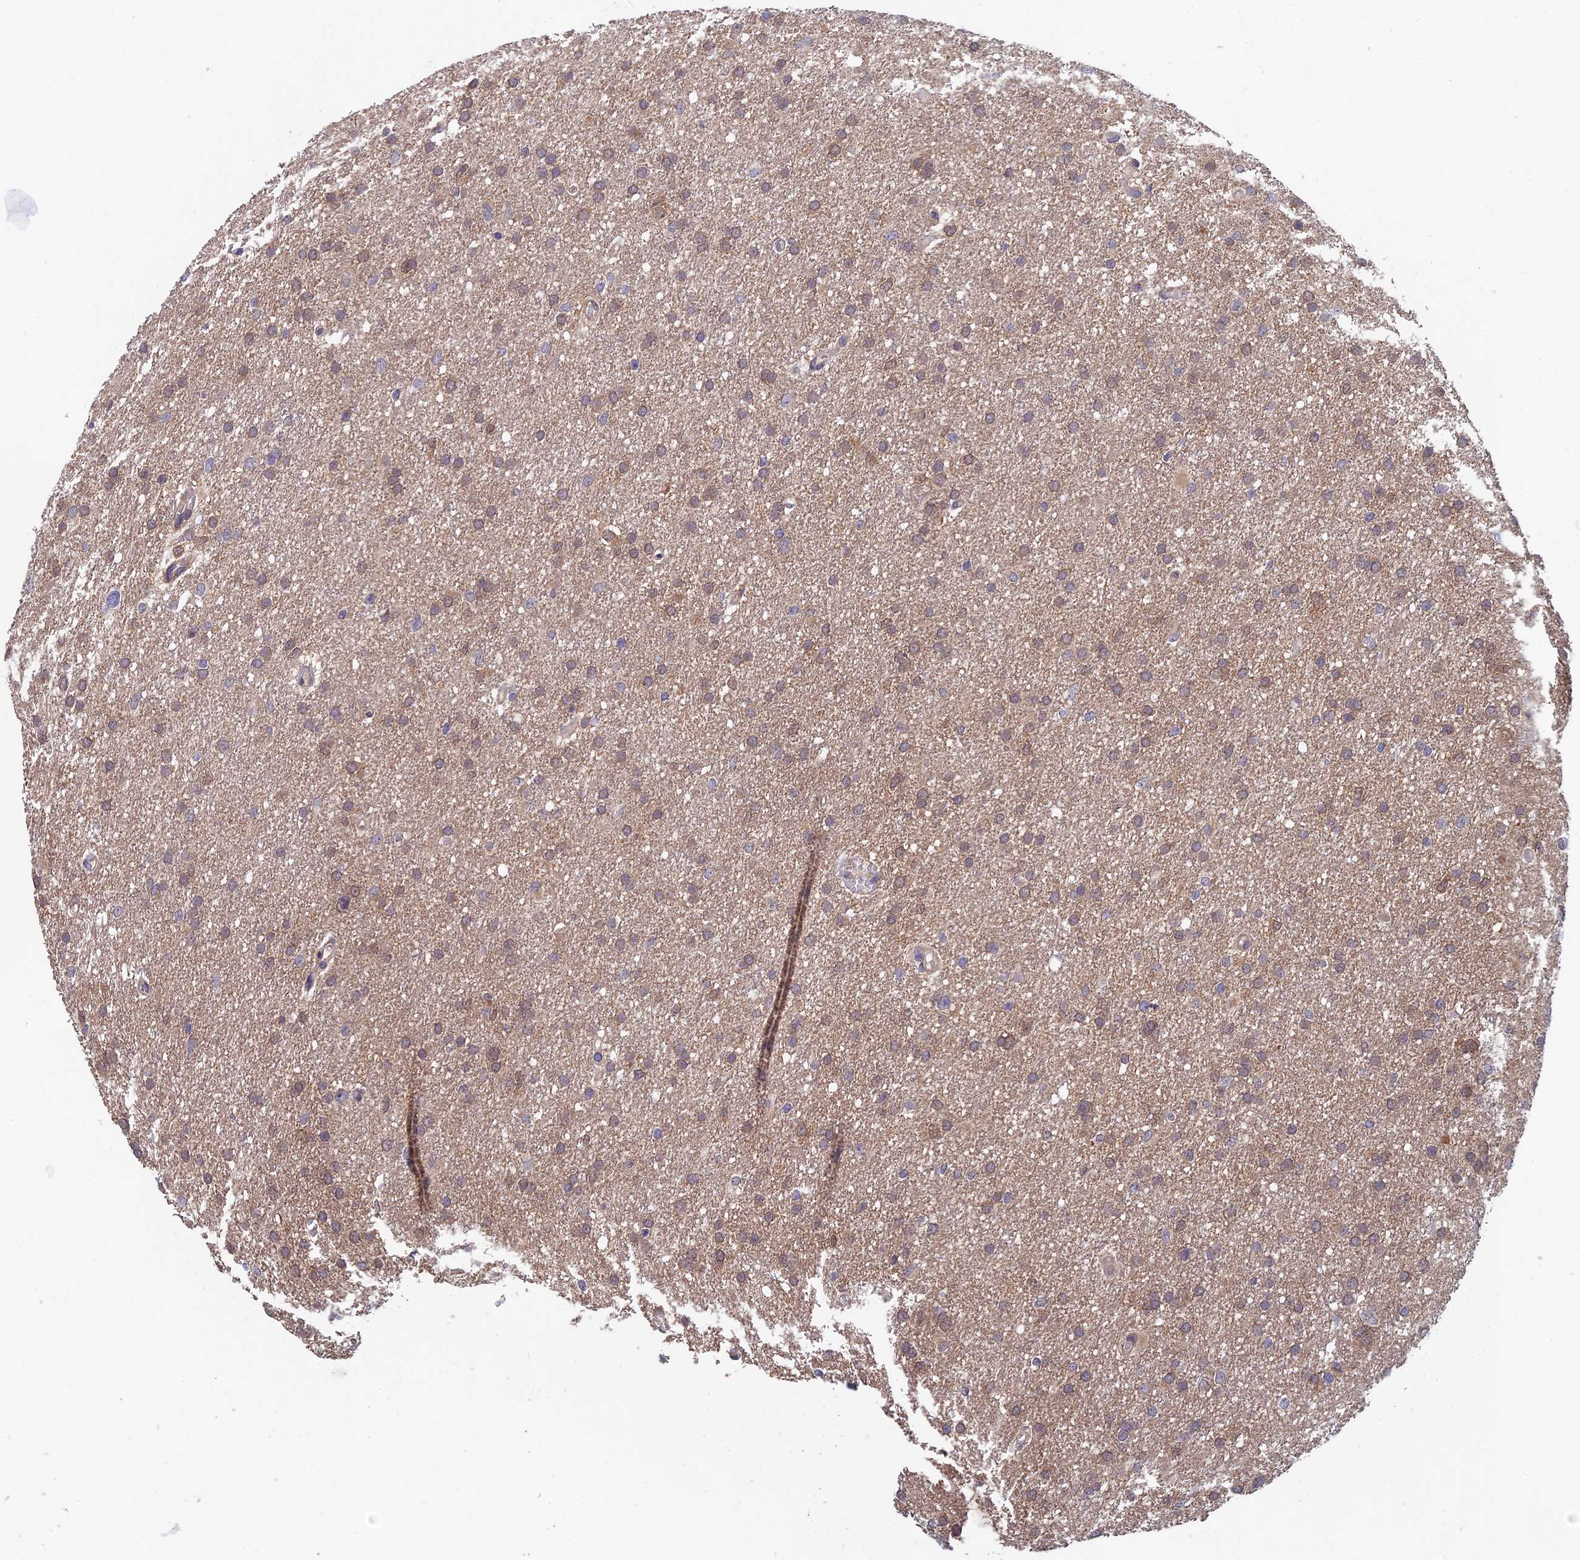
{"staining": {"intensity": "weak", "quantity": ">75%", "location": "cytoplasmic/membranous"}, "tissue": "glioma", "cell_type": "Tumor cells", "image_type": "cancer", "snomed": [{"axis": "morphology", "description": "Glioma, malignant, High grade"}, {"axis": "topography", "description": "Cerebral cortex"}], "caption": "An image of glioma stained for a protein shows weak cytoplasmic/membranous brown staining in tumor cells. (DAB (3,3'-diaminobenzidine) IHC with brightfield microscopy, high magnification).", "gene": "LCMT1", "patient": {"sex": "female", "age": 36}}